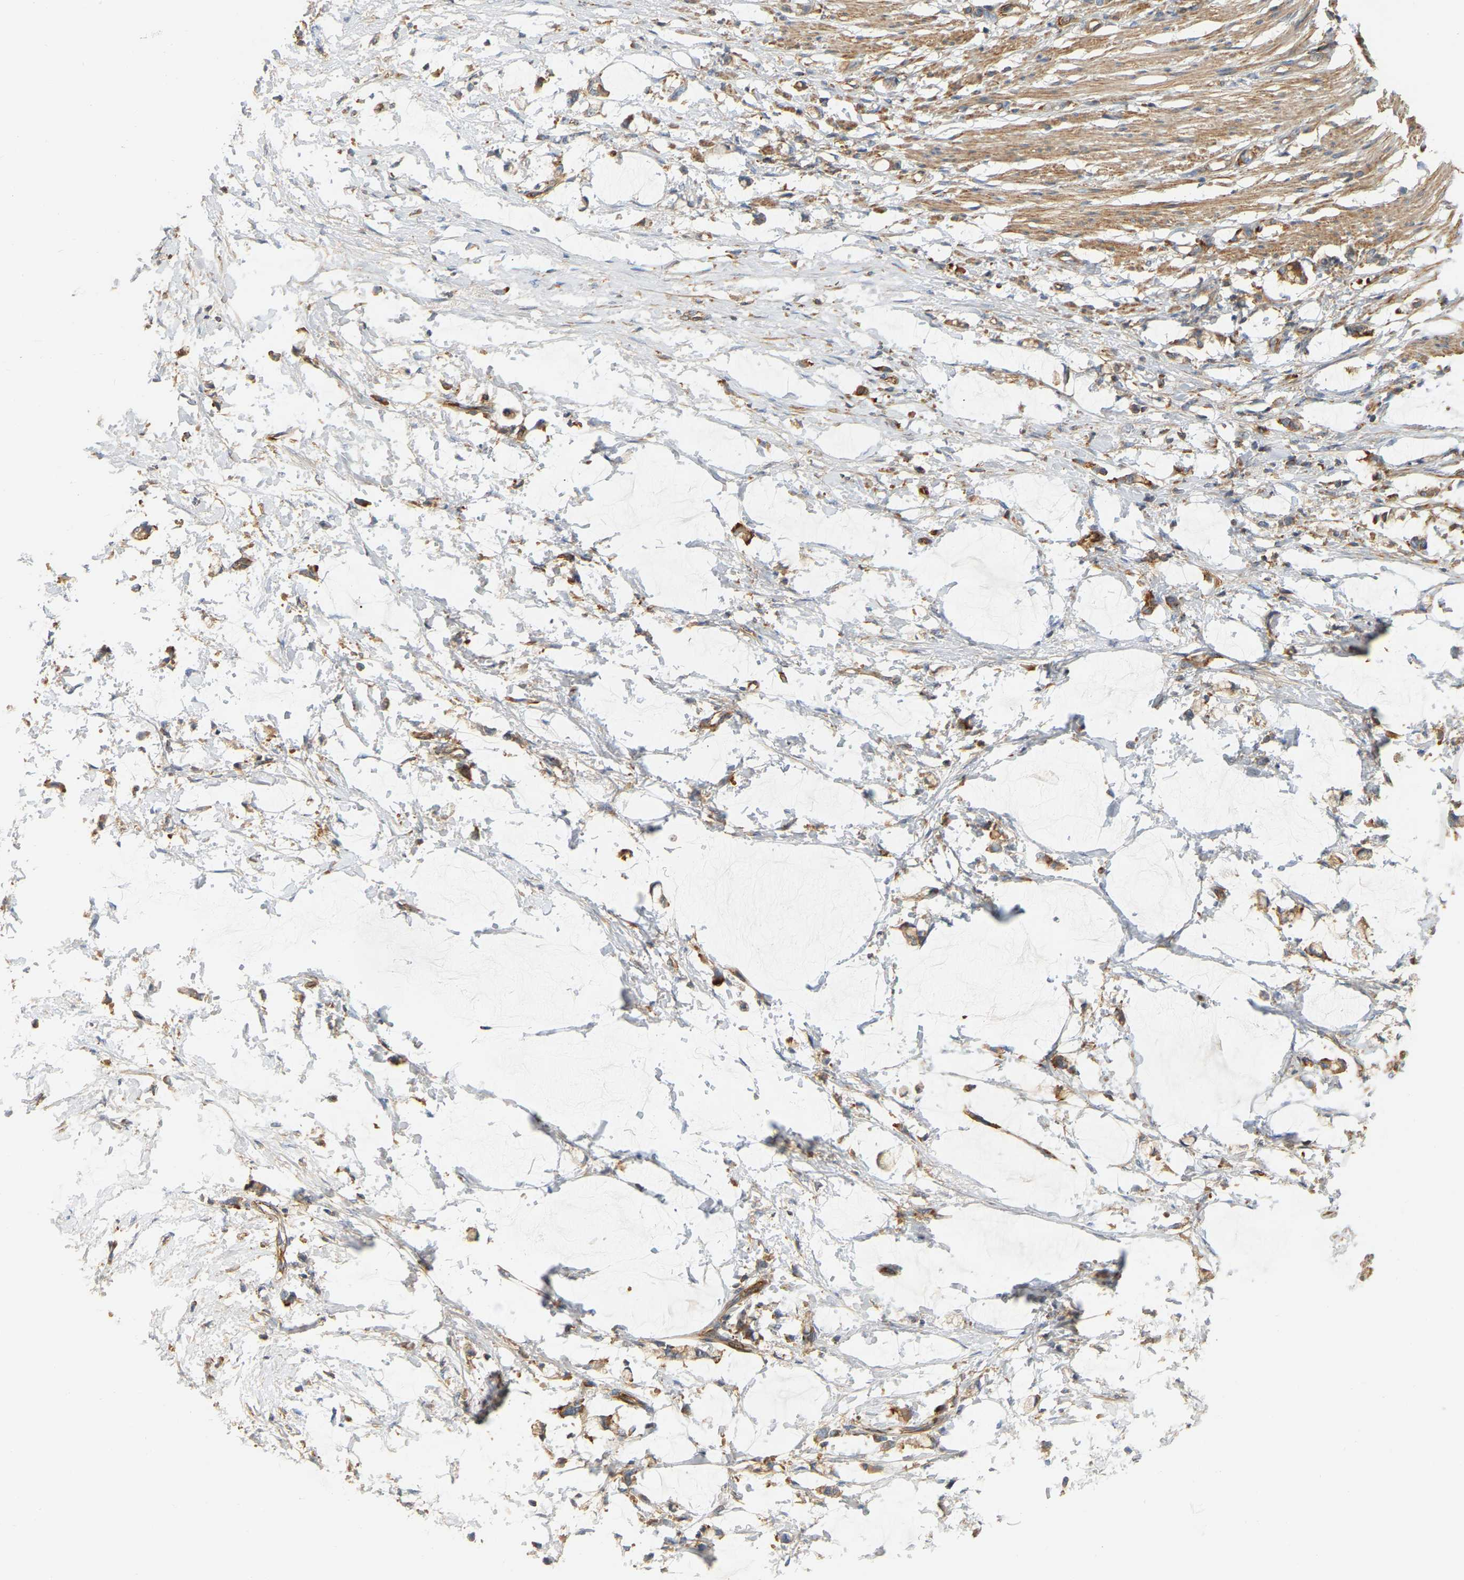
{"staining": {"intensity": "moderate", "quantity": ">75%", "location": "cytoplasmic/membranous"}, "tissue": "smooth muscle", "cell_type": "Smooth muscle cells", "image_type": "normal", "snomed": [{"axis": "morphology", "description": "Normal tissue, NOS"}, {"axis": "morphology", "description": "Adenocarcinoma, NOS"}, {"axis": "topography", "description": "Smooth muscle"}, {"axis": "topography", "description": "Colon"}], "caption": "High-magnification brightfield microscopy of unremarkable smooth muscle stained with DAB (brown) and counterstained with hematoxylin (blue). smooth muscle cells exhibit moderate cytoplasmic/membranous staining is identified in approximately>75% of cells.", "gene": "AKAP13", "patient": {"sex": "male", "age": 14}}